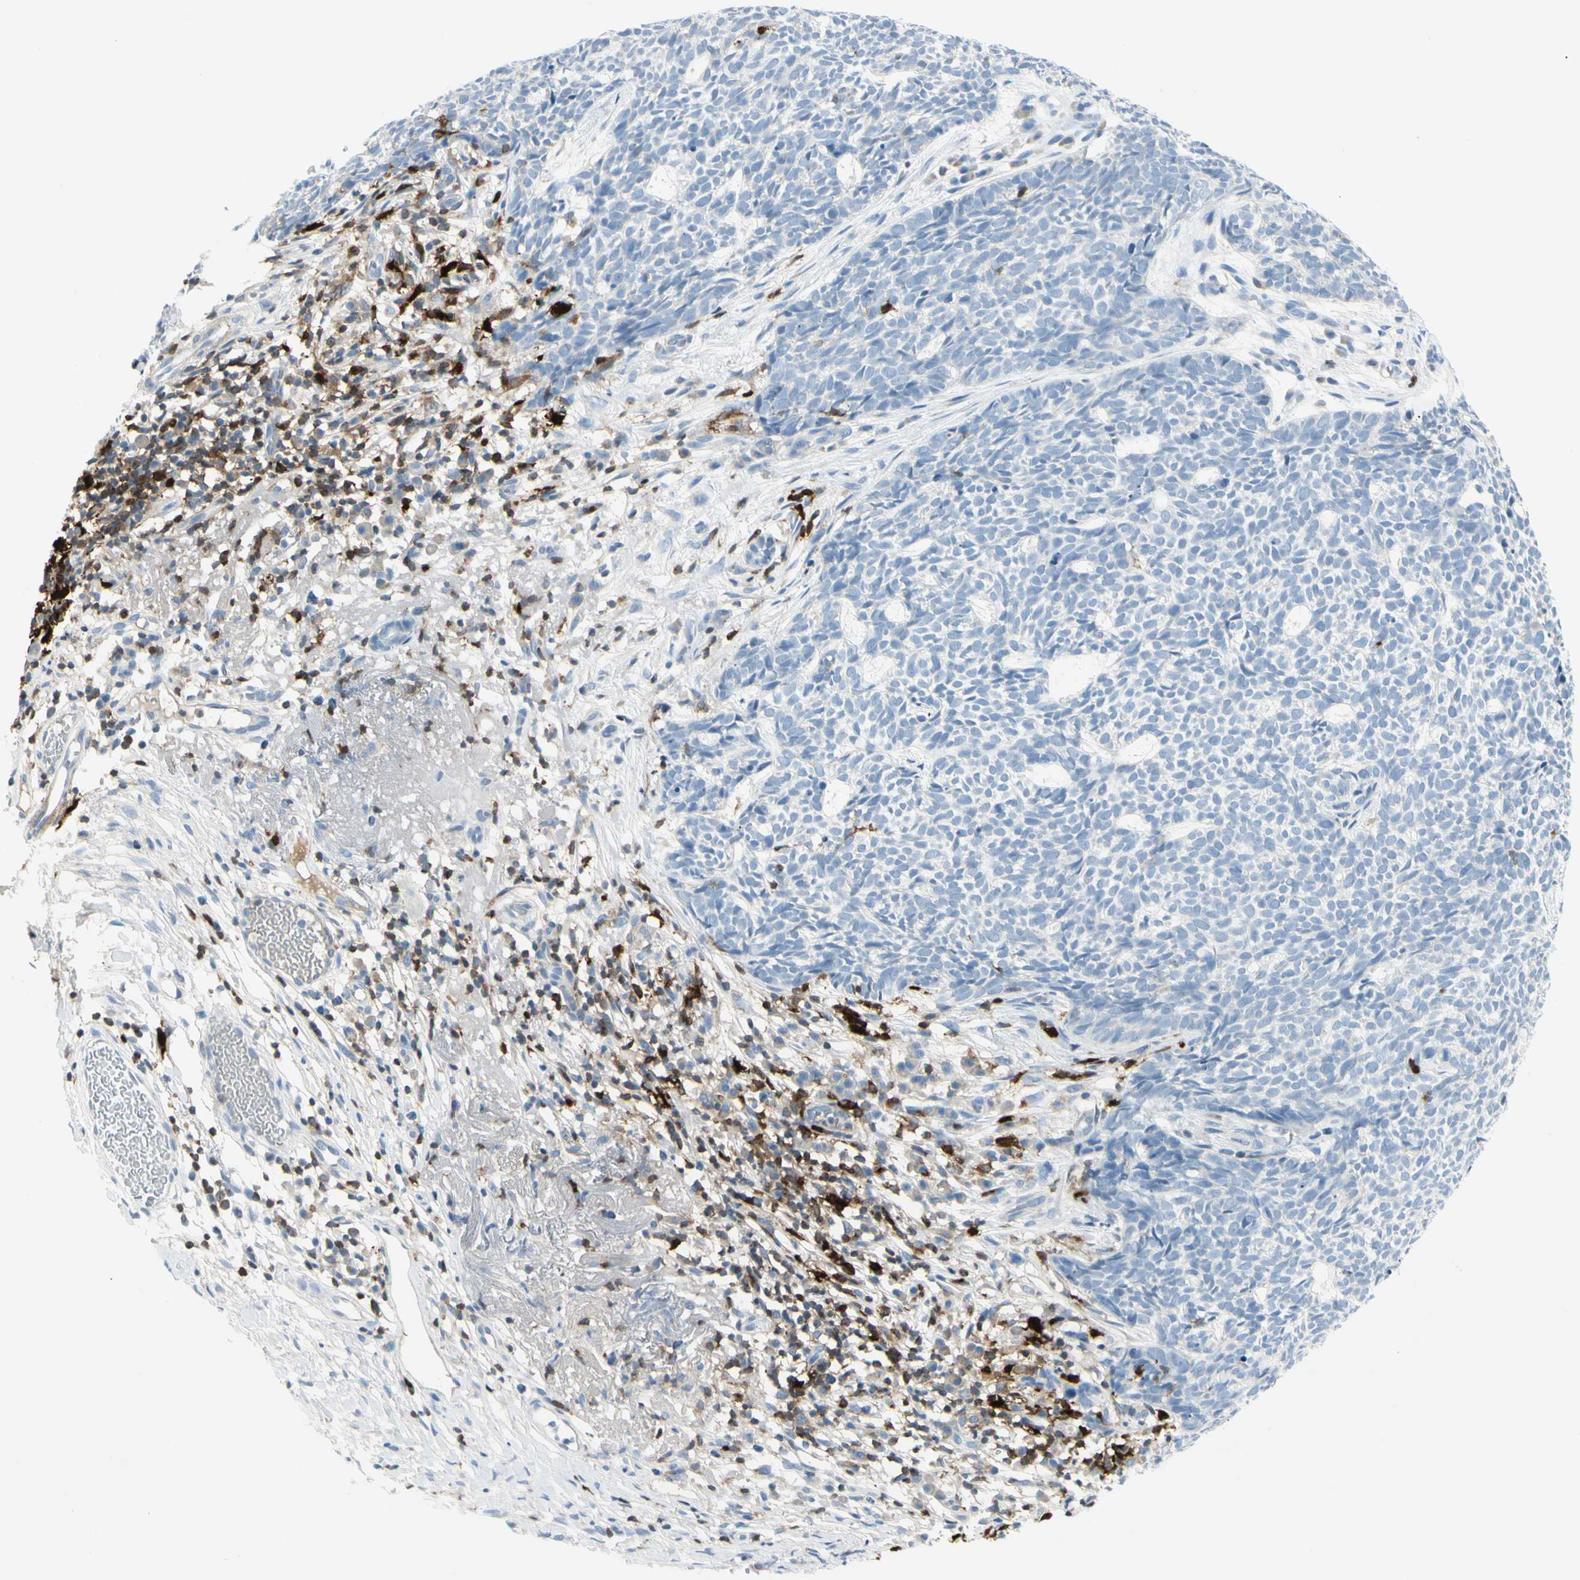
{"staining": {"intensity": "negative", "quantity": "none", "location": "none"}, "tissue": "skin cancer", "cell_type": "Tumor cells", "image_type": "cancer", "snomed": [{"axis": "morphology", "description": "Basal cell carcinoma"}, {"axis": "topography", "description": "Skin"}], "caption": "High power microscopy micrograph of an immunohistochemistry histopathology image of basal cell carcinoma (skin), revealing no significant positivity in tumor cells.", "gene": "TRAF1", "patient": {"sex": "female", "age": 84}}